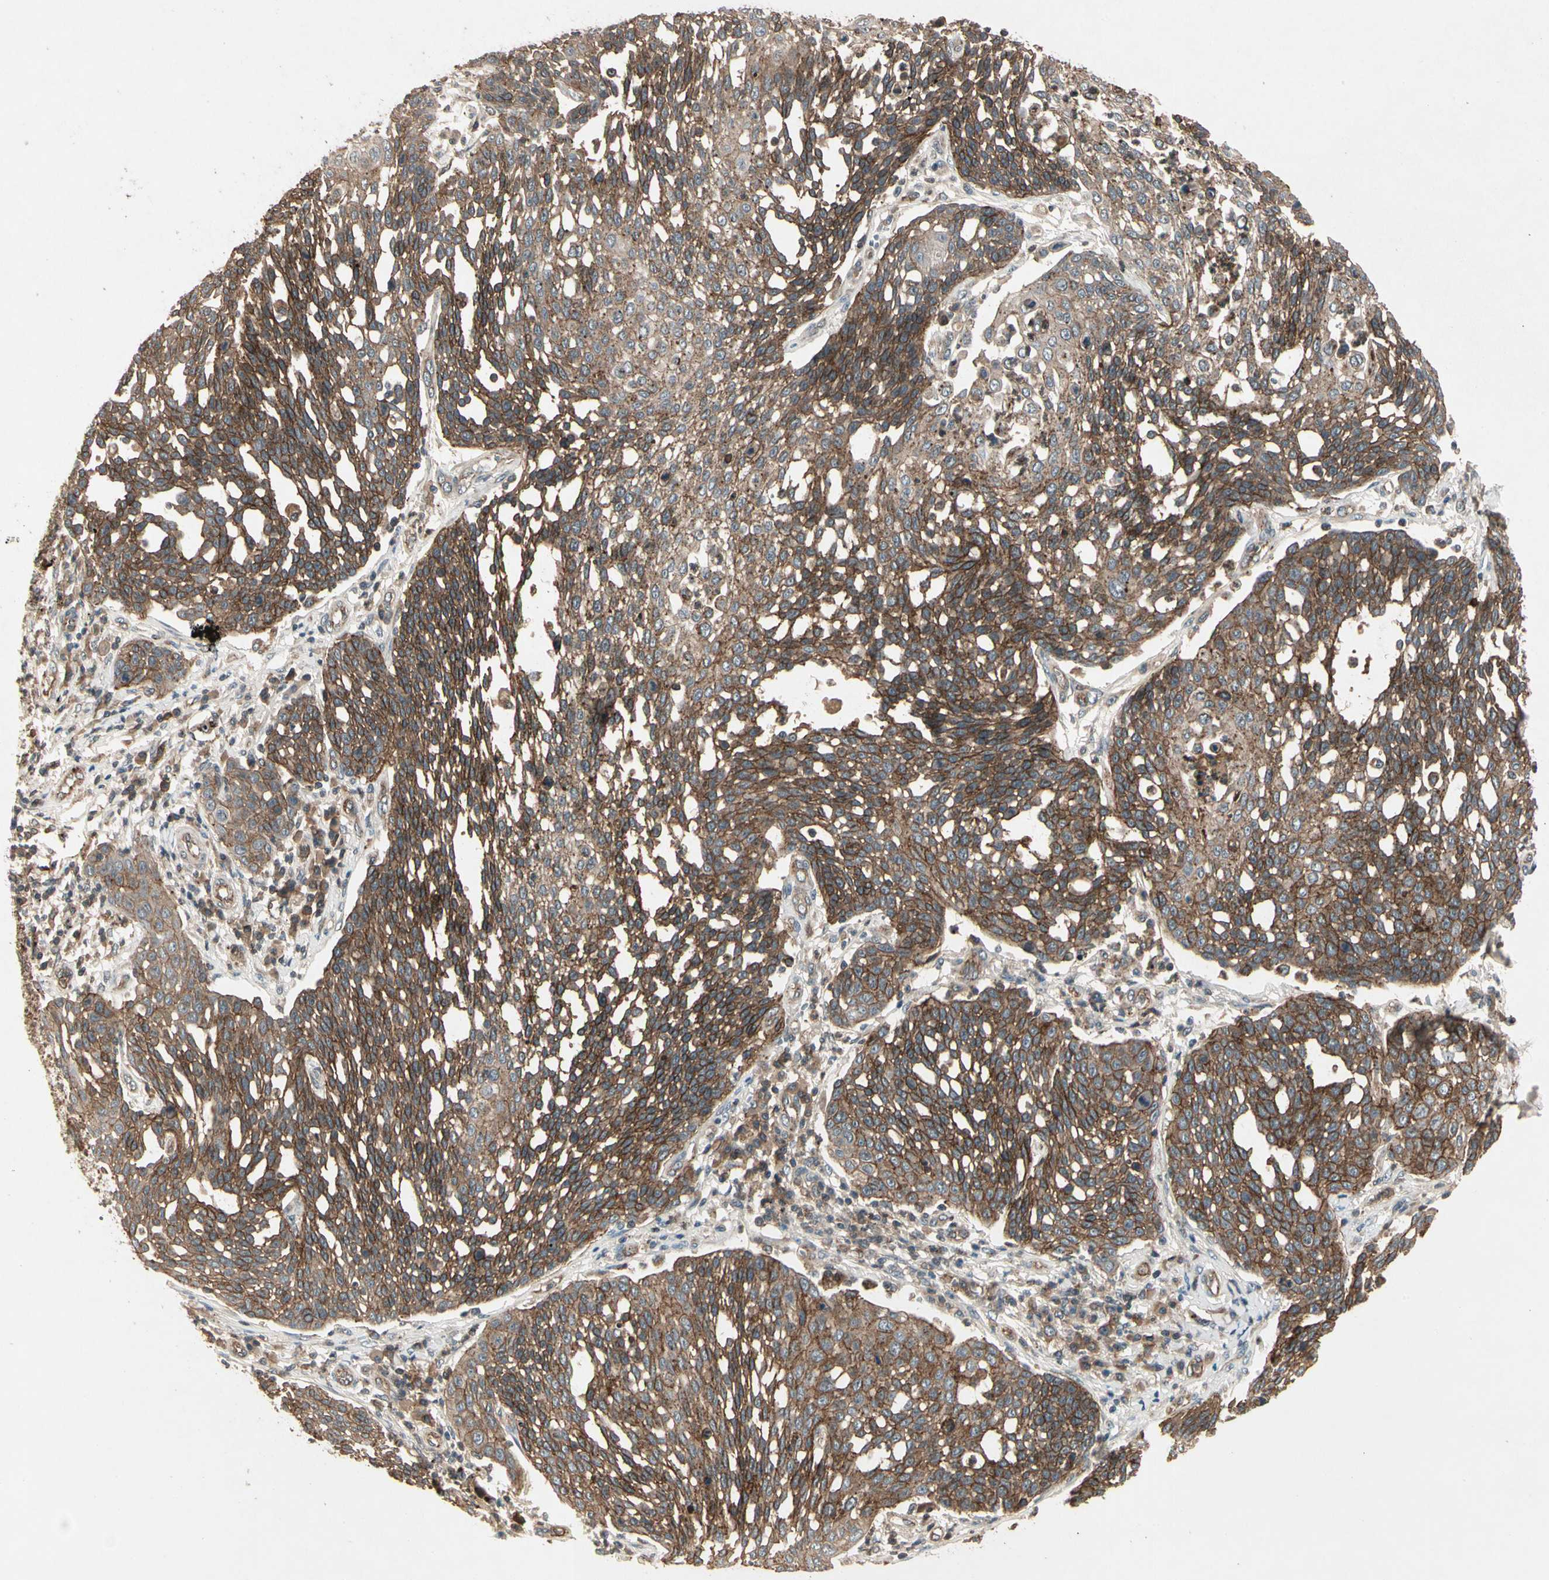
{"staining": {"intensity": "moderate", "quantity": ">75%", "location": "cytoplasmic/membranous"}, "tissue": "cervical cancer", "cell_type": "Tumor cells", "image_type": "cancer", "snomed": [{"axis": "morphology", "description": "Squamous cell carcinoma, NOS"}, {"axis": "topography", "description": "Cervix"}], "caption": "A photomicrograph of cervical cancer (squamous cell carcinoma) stained for a protein displays moderate cytoplasmic/membranous brown staining in tumor cells.", "gene": "FLOT1", "patient": {"sex": "female", "age": 34}}